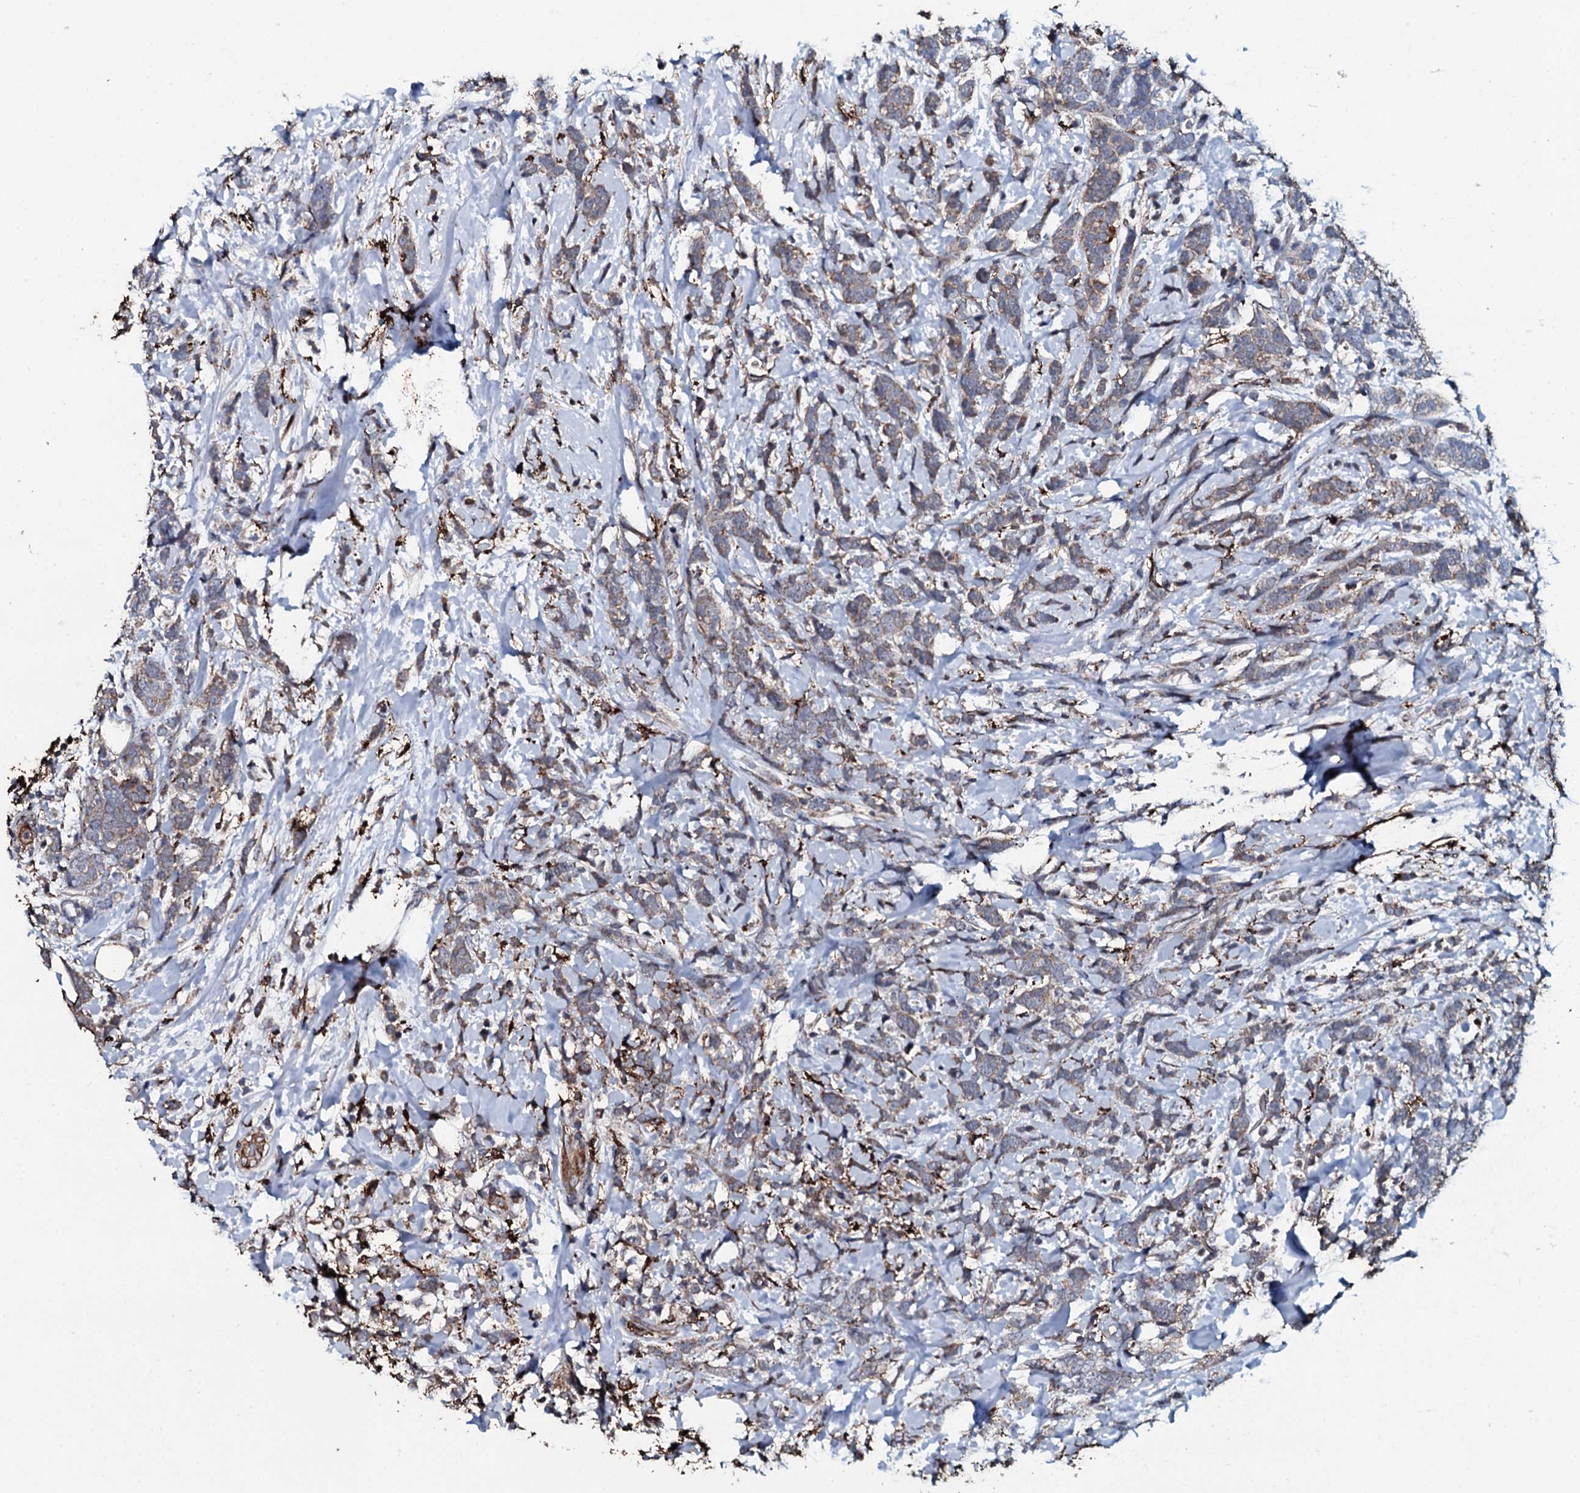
{"staining": {"intensity": "weak", "quantity": "25%-75%", "location": "cytoplasmic/membranous"}, "tissue": "breast cancer", "cell_type": "Tumor cells", "image_type": "cancer", "snomed": [{"axis": "morphology", "description": "Lobular carcinoma"}, {"axis": "topography", "description": "Breast"}], "caption": "A brown stain labels weak cytoplasmic/membranous positivity of a protein in human breast lobular carcinoma tumor cells.", "gene": "TPGS2", "patient": {"sex": "female", "age": 58}}